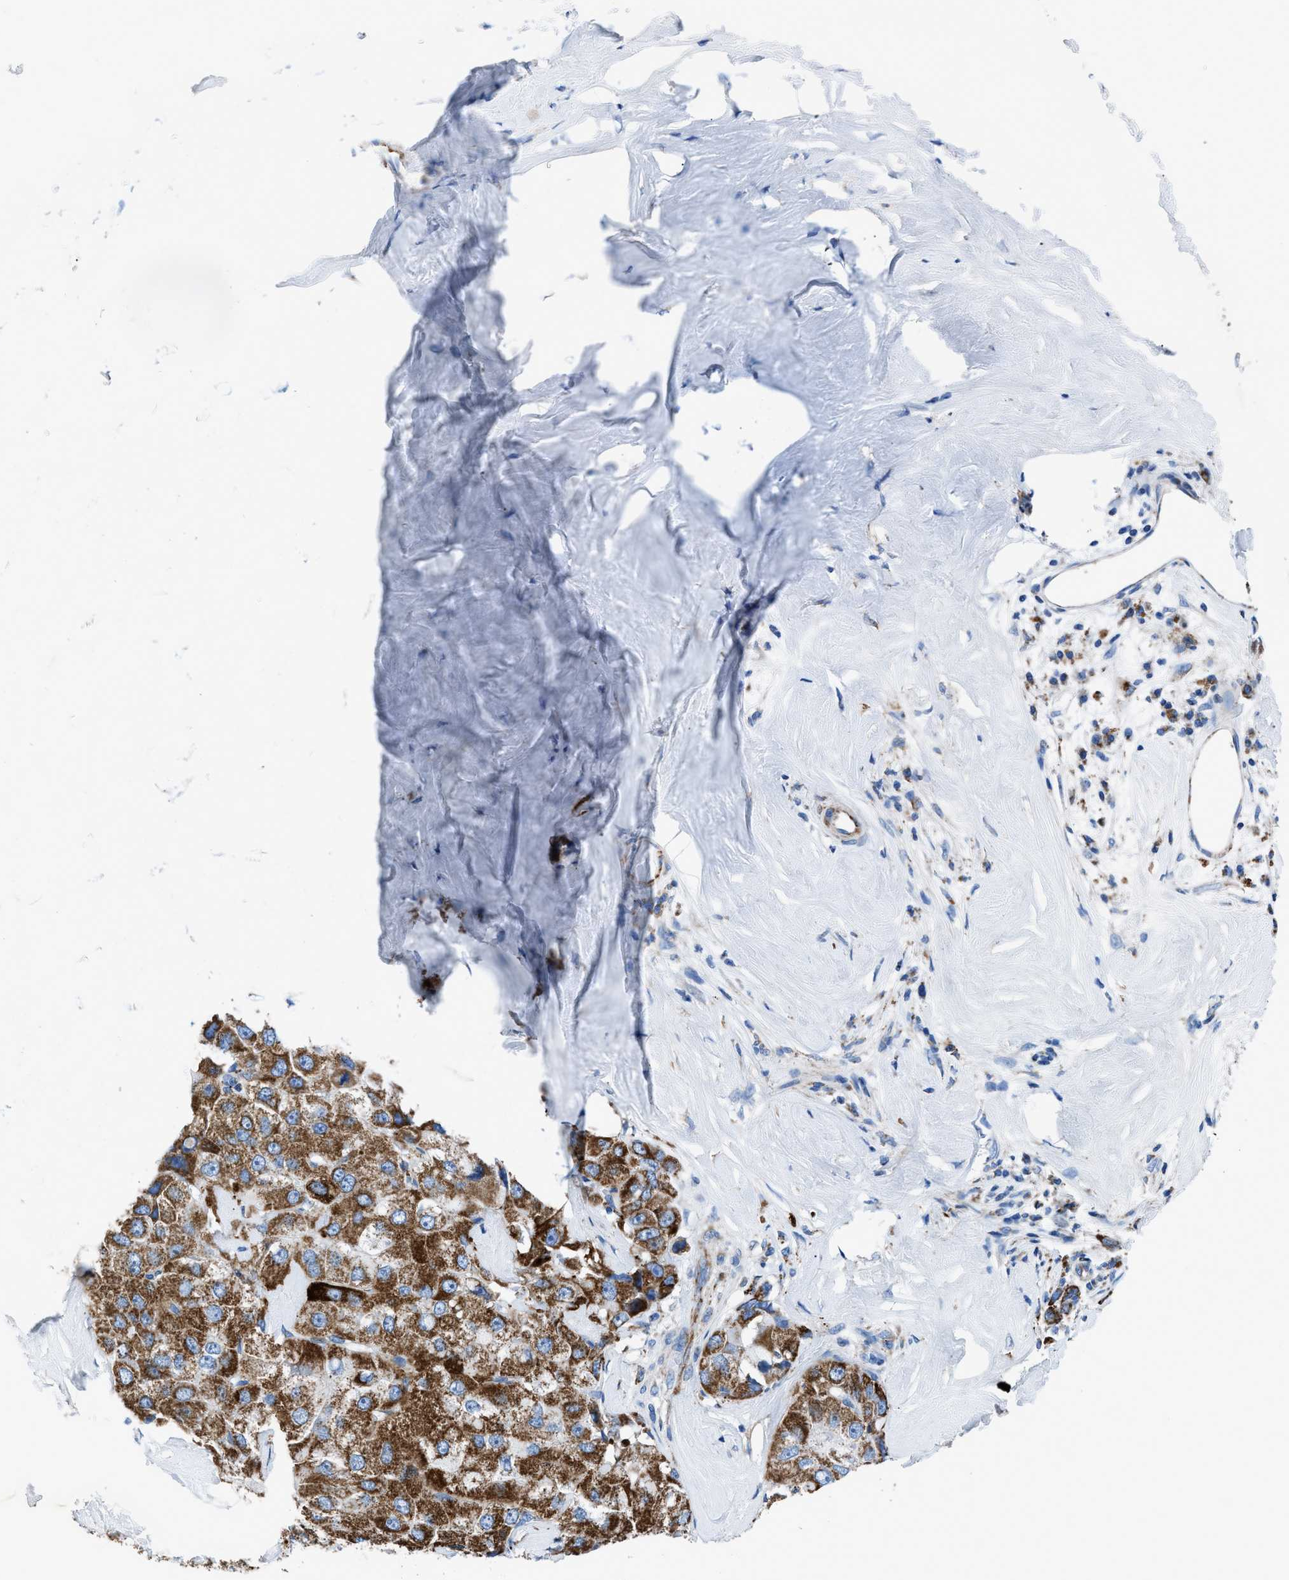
{"staining": {"intensity": "strong", "quantity": ">75%", "location": "cytoplasmic/membranous"}, "tissue": "liver cancer", "cell_type": "Tumor cells", "image_type": "cancer", "snomed": [{"axis": "morphology", "description": "Carcinoma, Hepatocellular, NOS"}, {"axis": "topography", "description": "Liver"}], "caption": "IHC photomicrograph of neoplastic tissue: liver hepatocellular carcinoma stained using IHC shows high levels of strong protein expression localized specifically in the cytoplasmic/membranous of tumor cells, appearing as a cytoplasmic/membranous brown color.", "gene": "ZDHHC3", "patient": {"sex": "male", "age": 80}}